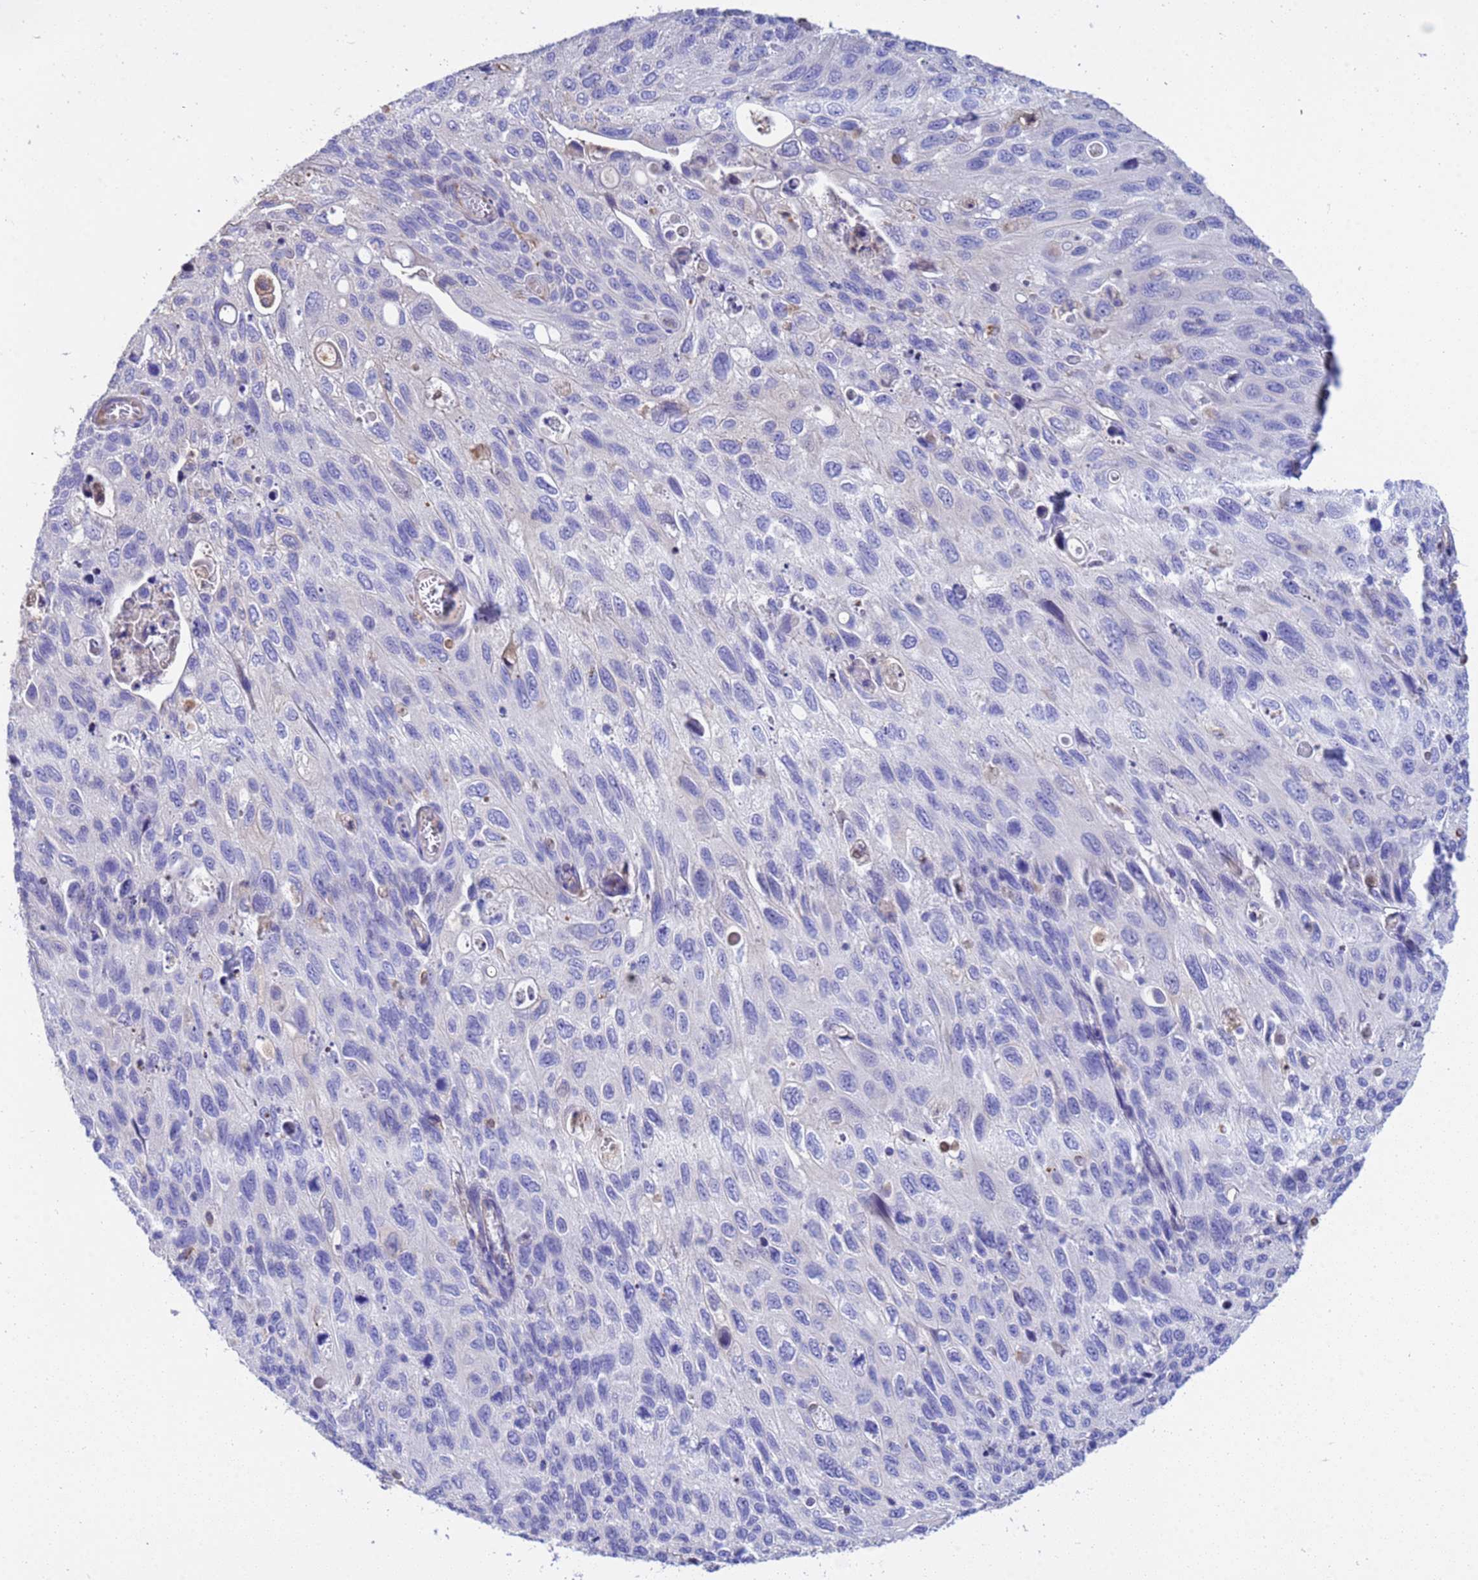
{"staining": {"intensity": "negative", "quantity": "none", "location": "none"}, "tissue": "cervical cancer", "cell_type": "Tumor cells", "image_type": "cancer", "snomed": [{"axis": "morphology", "description": "Squamous cell carcinoma, NOS"}, {"axis": "topography", "description": "Cervix"}], "caption": "Tumor cells show no significant expression in cervical cancer.", "gene": "TCEAL3", "patient": {"sex": "female", "age": 70}}